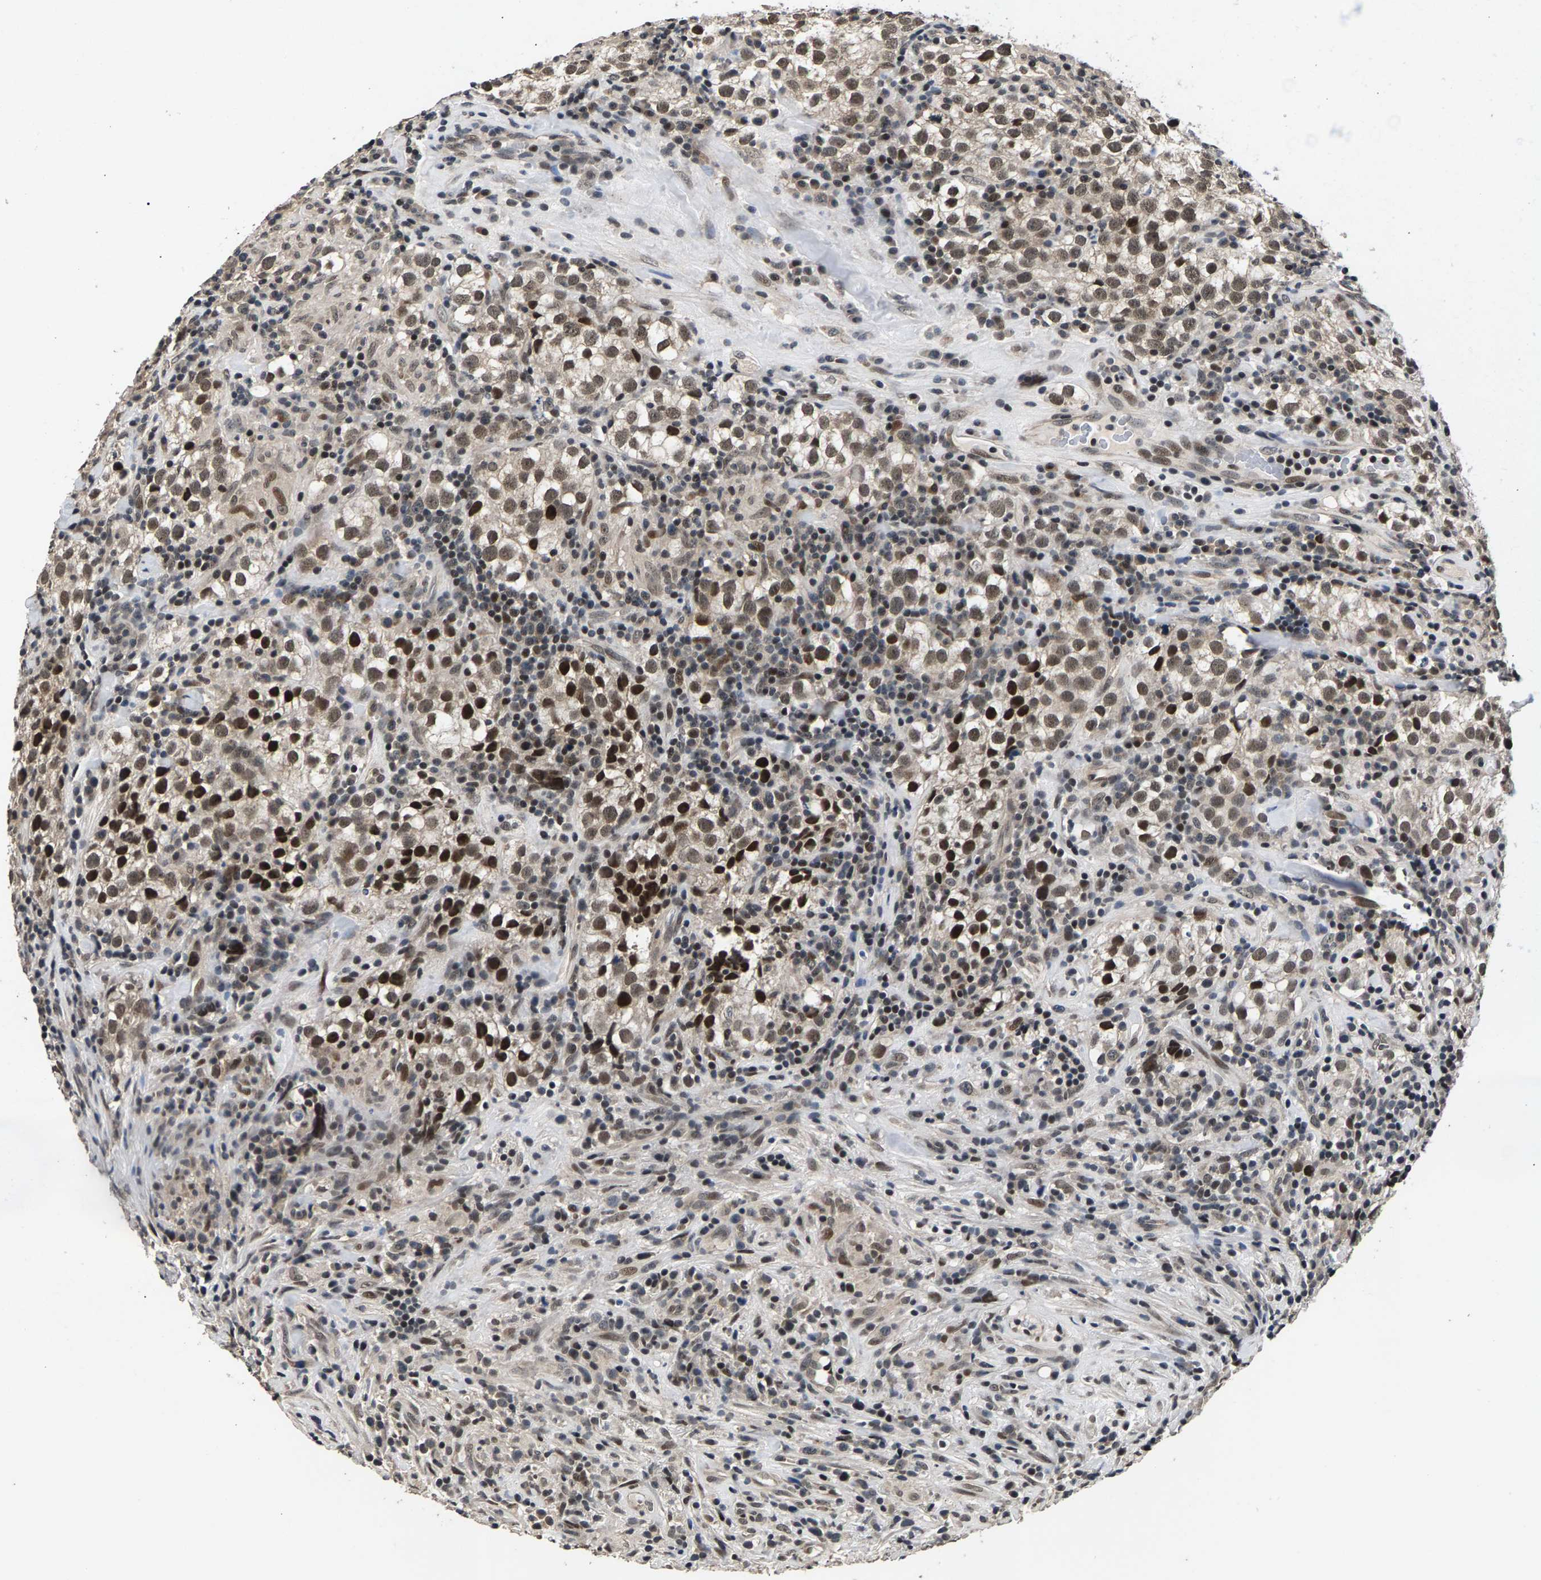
{"staining": {"intensity": "strong", "quantity": "25%-75%", "location": "cytoplasmic/membranous,nuclear"}, "tissue": "testis cancer", "cell_type": "Tumor cells", "image_type": "cancer", "snomed": [{"axis": "morphology", "description": "Seminoma, NOS"}, {"axis": "morphology", "description": "Carcinoma, Embryonal, NOS"}, {"axis": "topography", "description": "Testis"}], "caption": "Approximately 25%-75% of tumor cells in human testis cancer reveal strong cytoplasmic/membranous and nuclear protein staining as visualized by brown immunohistochemical staining.", "gene": "RBM33", "patient": {"sex": "male", "age": 36}}